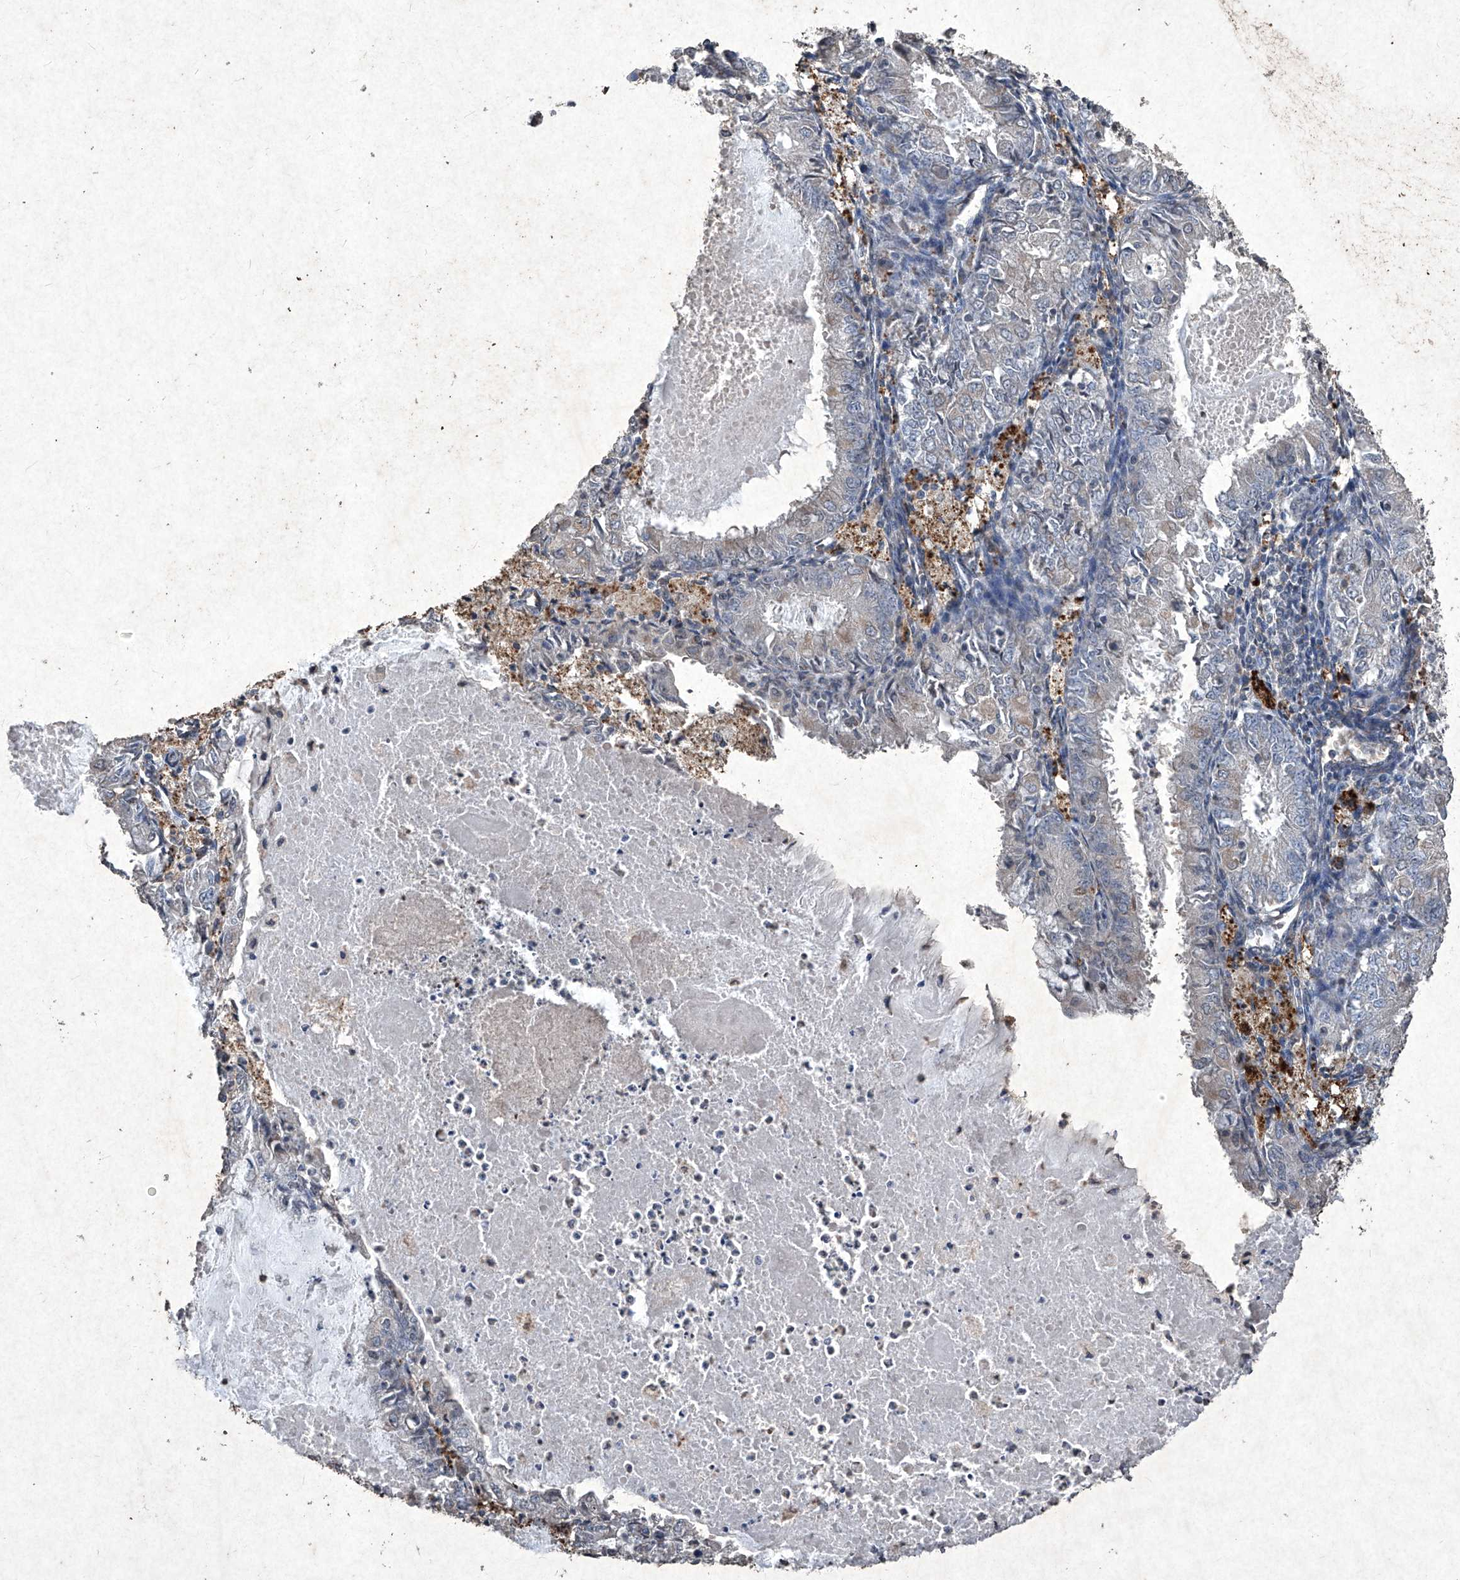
{"staining": {"intensity": "negative", "quantity": "none", "location": "none"}, "tissue": "endometrial cancer", "cell_type": "Tumor cells", "image_type": "cancer", "snomed": [{"axis": "morphology", "description": "Adenocarcinoma, NOS"}, {"axis": "topography", "description": "Endometrium"}], "caption": "The photomicrograph demonstrates no staining of tumor cells in endometrial cancer.", "gene": "MED16", "patient": {"sex": "female", "age": 57}}